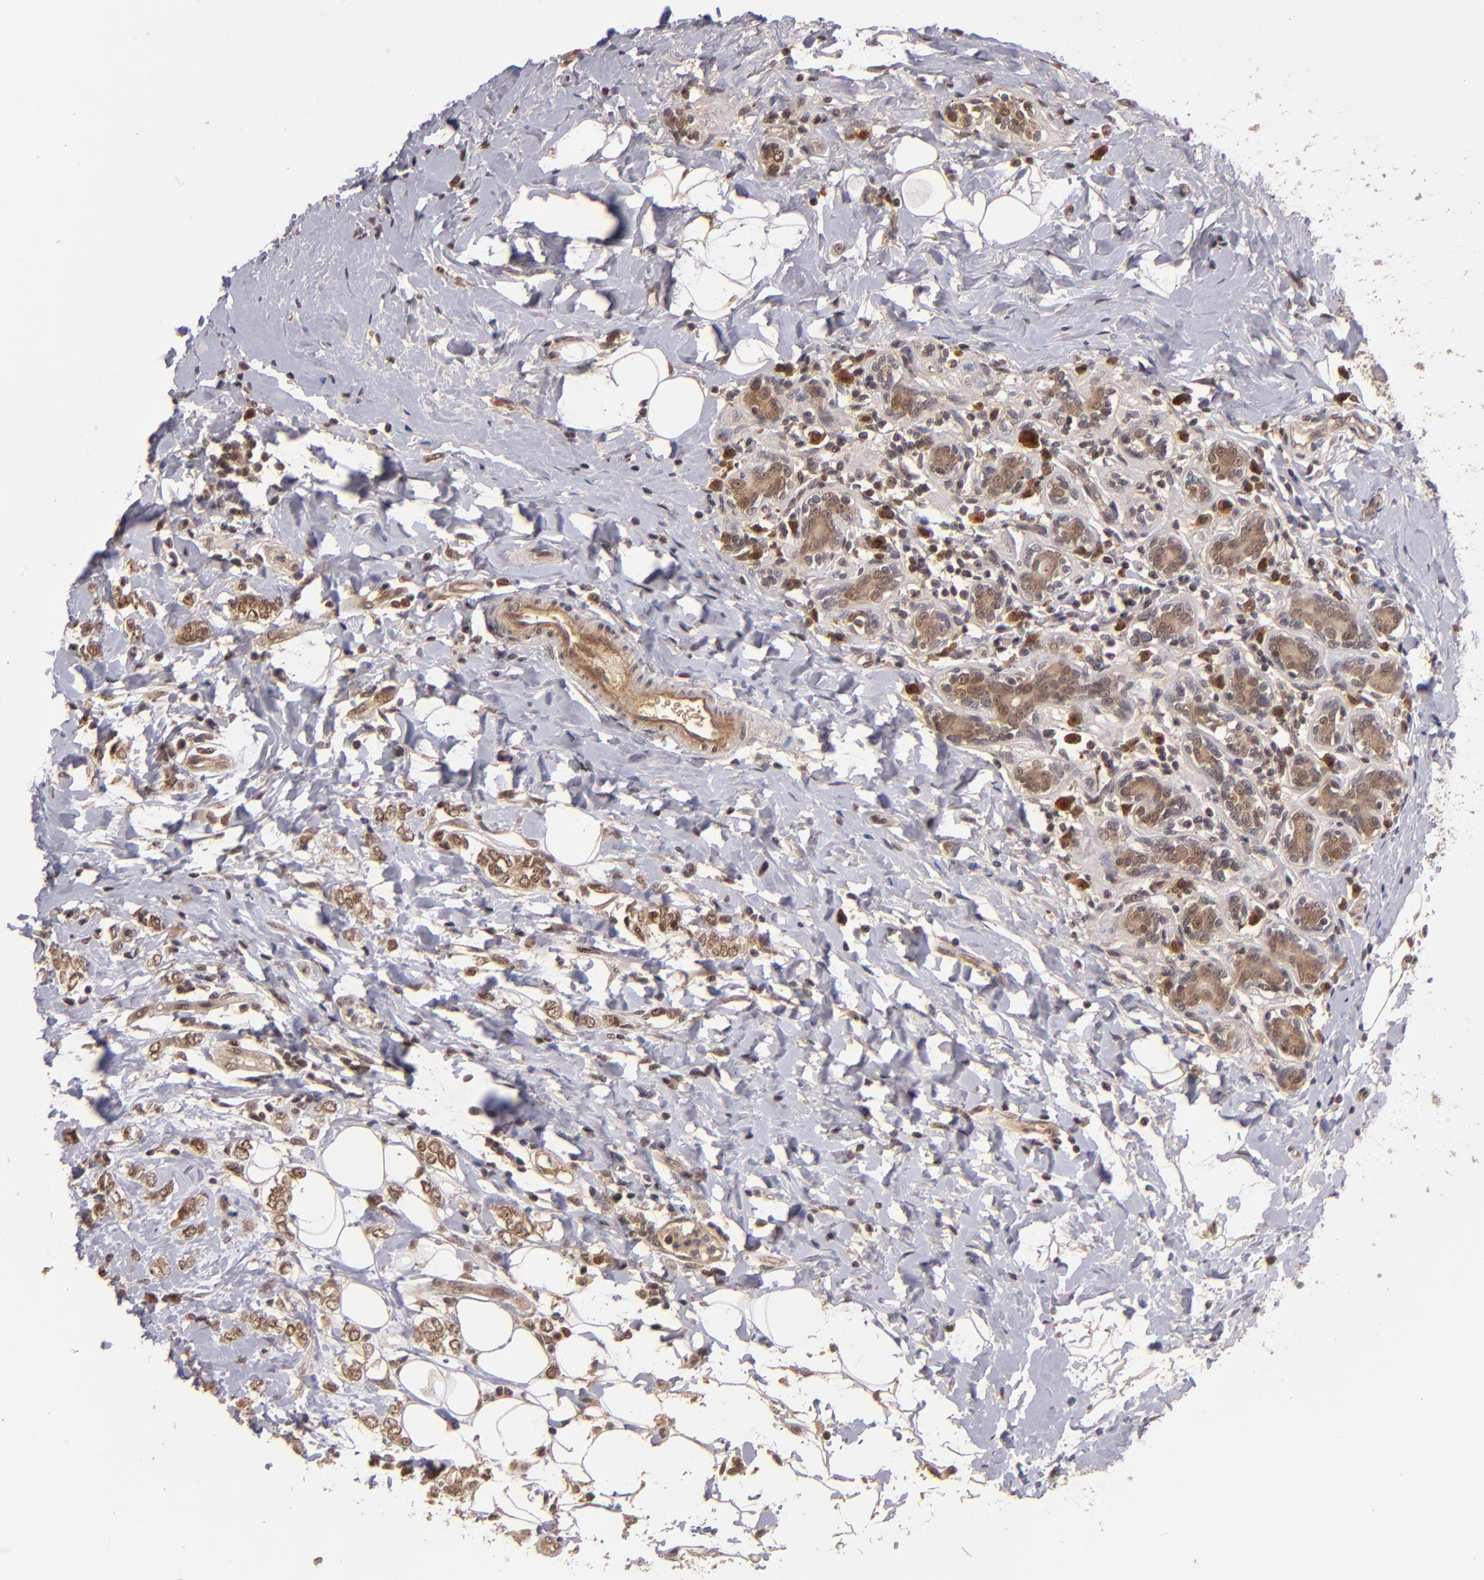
{"staining": {"intensity": "moderate", "quantity": ">75%", "location": "cytoplasmic/membranous,nuclear"}, "tissue": "breast cancer", "cell_type": "Tumor cells", "image_type": "cancer", "snomed": [{"axis": "morphology", "description": "Normal tissue, NOS"}, {"axis": "morphology", "description": "Lobular carcinoma"}, {"axis": "topography", "description": "Breast"}], "caption": "High-power microscopy captured an IHC micrograph of breast cancer (lobular carcinoma), revealing moderate cytoplasmic/membranous and nuclear staining in about >75% of tumor cells.", "gene": "ABHD12B", "patient": {"sex": "female", "age": 47}}